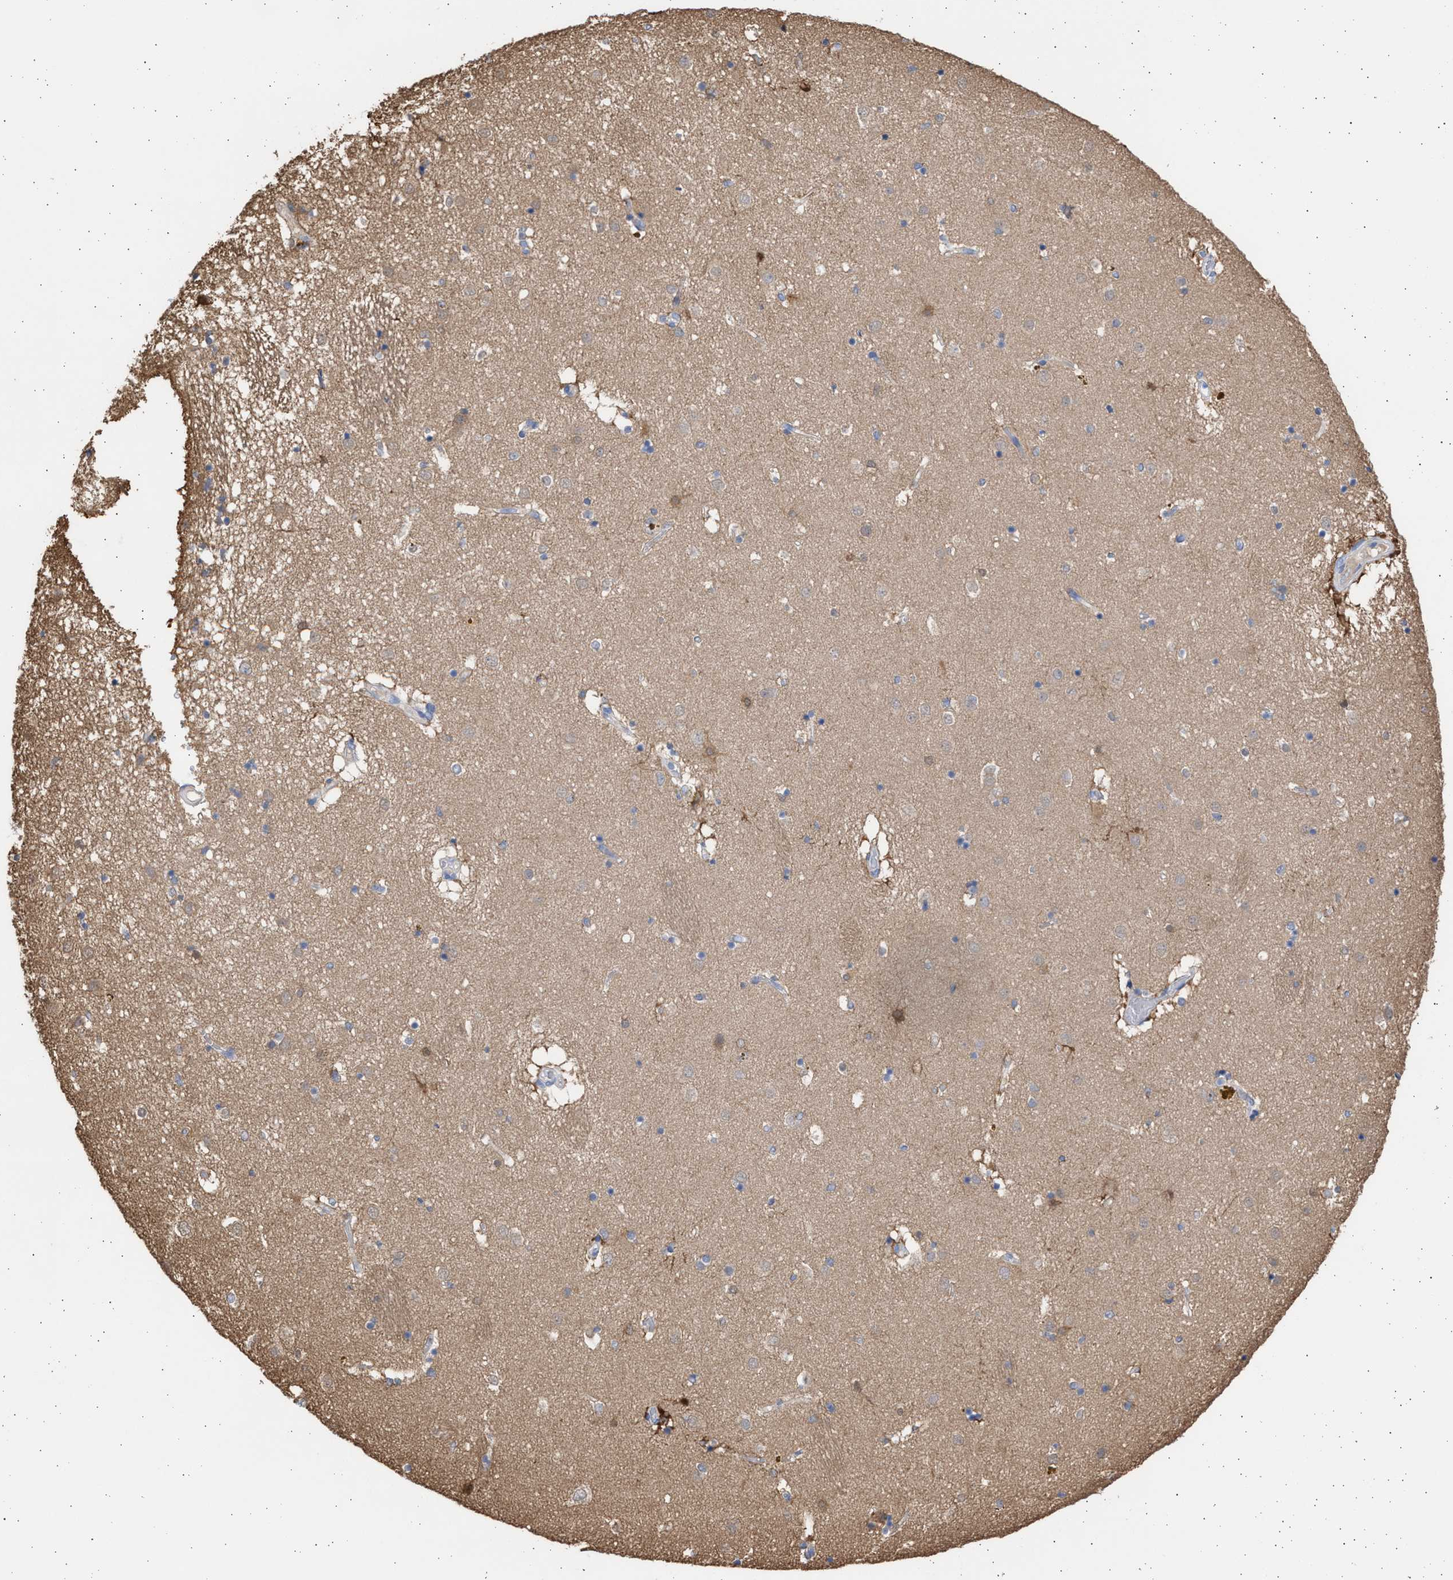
{"staining": {"intensity": "strong", "quantity": "<25%", "location": "cytoplasmic/membranous"}, "tissue": "caudate", "cell_type": "Glial cells", "image_type": "normal", "snomed": [{"axis": "morphology", "description": "Normal tissue, NOS"}, {"axis": "topography", "description": "Lateral ventricle wall"}], "caption": "Human caudate stained with a brown dye reveals strong cytoplasmic/membranous positive staining in approximately <25% of glial cells.", "gene": "ALDOC", "patient": {"sex": "male", "age": 70}}